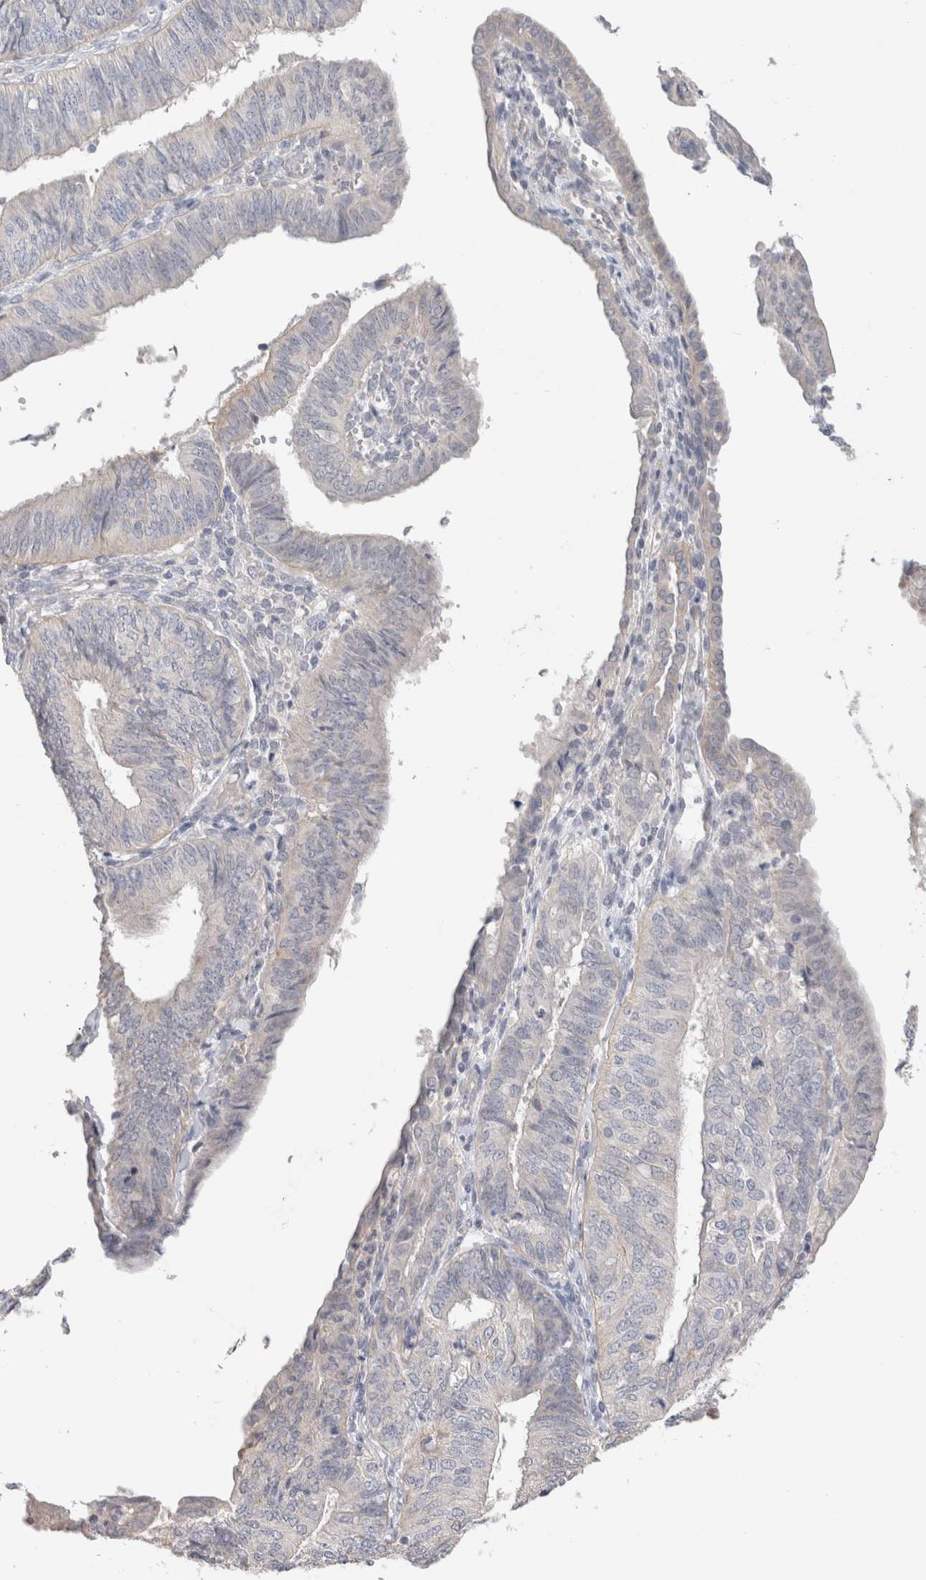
{"staining": {"intensity": "negative", "quantity": "none", "location": "none"}, "tissue": "endometrial cancer", "cell_type": "Tumor cells", "image_type": "cancer", "snomed": [{"axis": "morphology", "description": "Adenocarcinoma, NOS"}, {"axis": "topography", "description": "Endometrium"}], "caption": "Tumor cells are negative for brown protein staining in endometrial adenocarcinoma.", "gene": "DMD", "patient": {"sex": "female", "age": 58}}